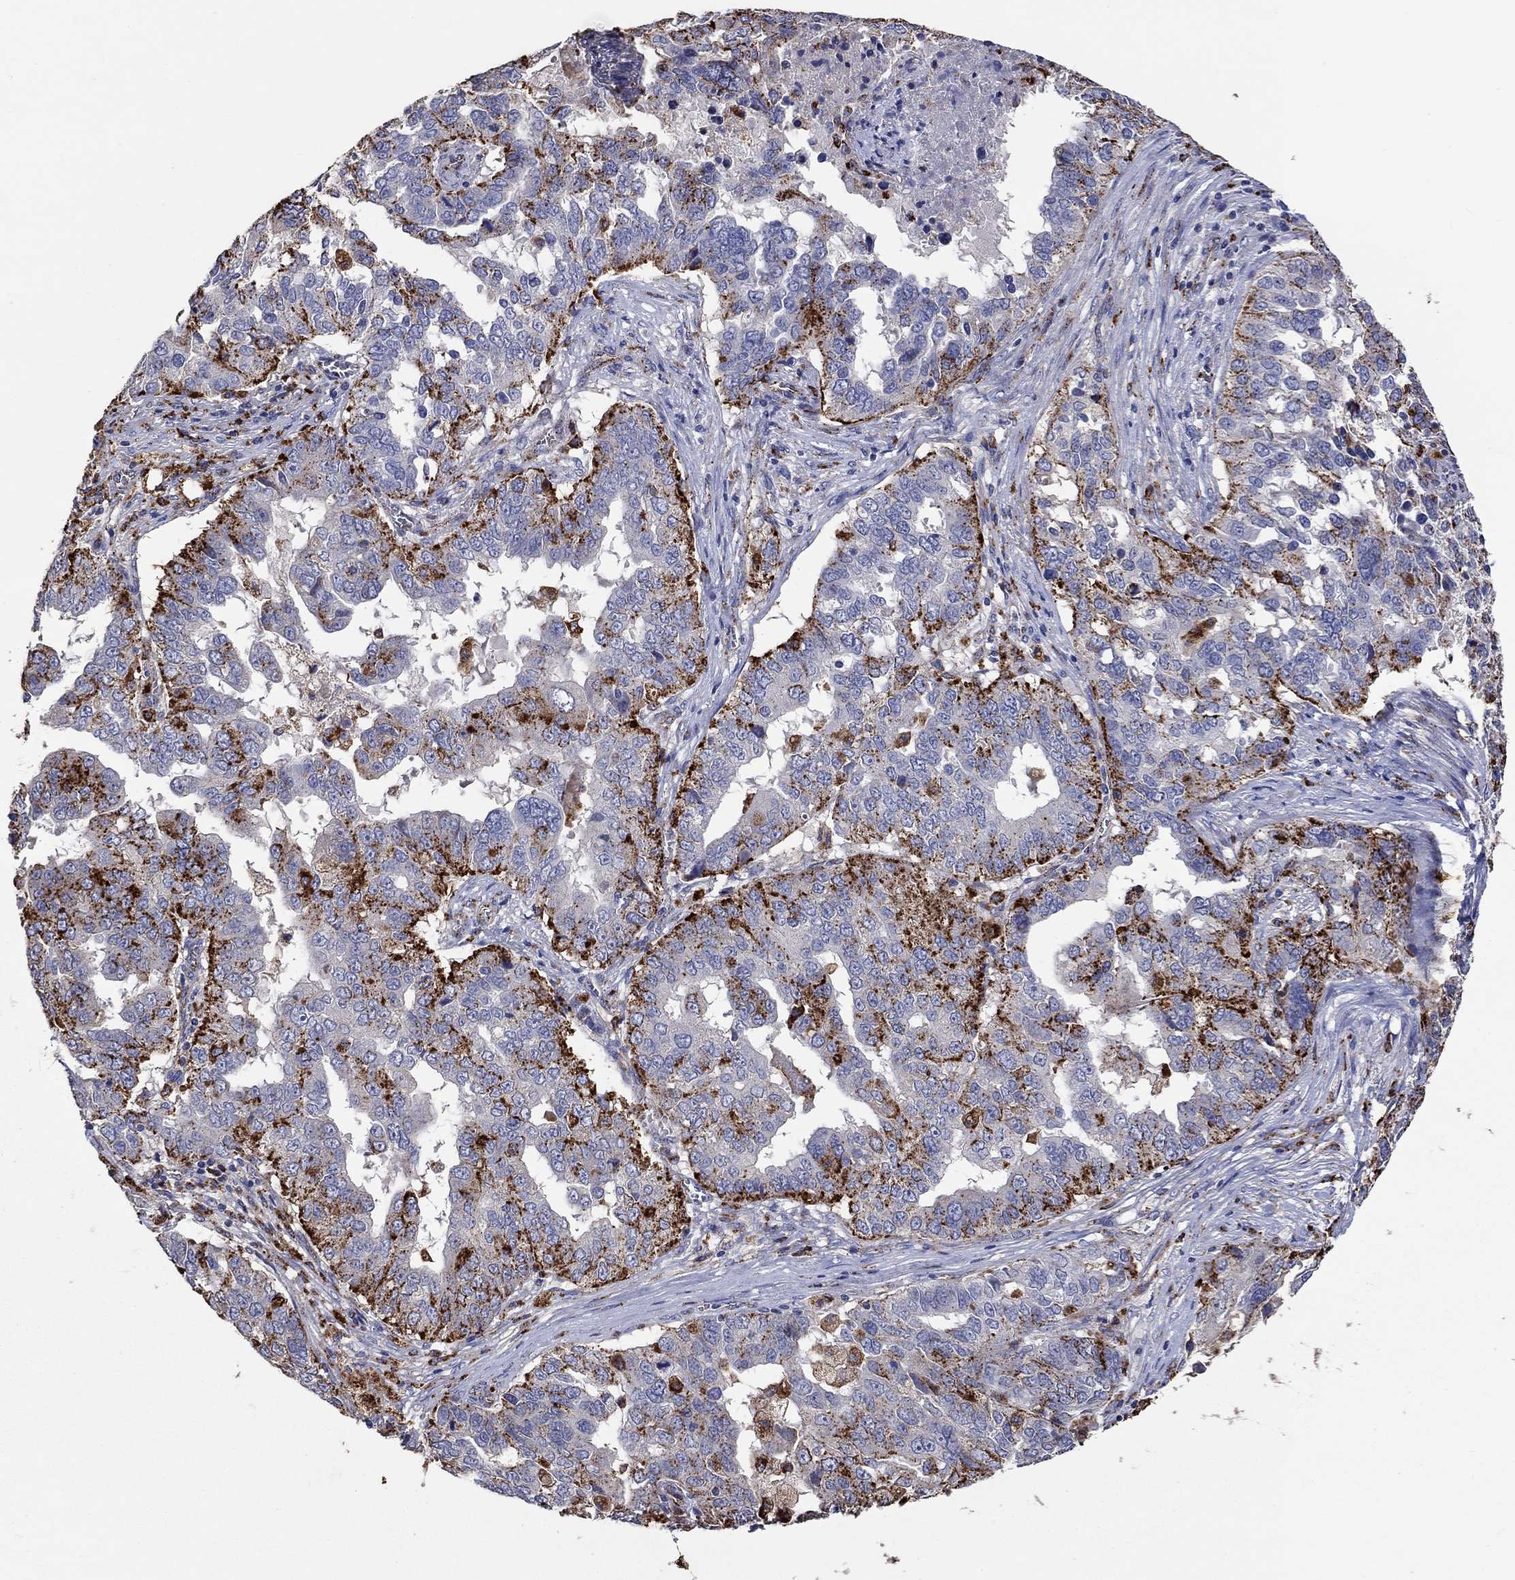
{"staining": {"intensity": "strong", "quantity": "25%-75%", "location": "cytoplasmic/membranous"}, "tissue": "ovarian cancer", "cell_type": "Tumor cells", "image_type": "cancer", "snomed": [{"axis": "morphology", "description": "Carcinoma, endometroid"}, {"axis": "topography", "description": "Soft tissue"}, {"axis": "topography", "description": "Ovary"}], "caption": "Approximately 25%-75% of tumor cells in ovarian cancer (endometroid carcinoma) display strong cytoplasmic/membranous protein staining as visualized by brown immunohistochemical staining.", "gene": "CTSB", "patient": {"sex": "female", "age": 52}}